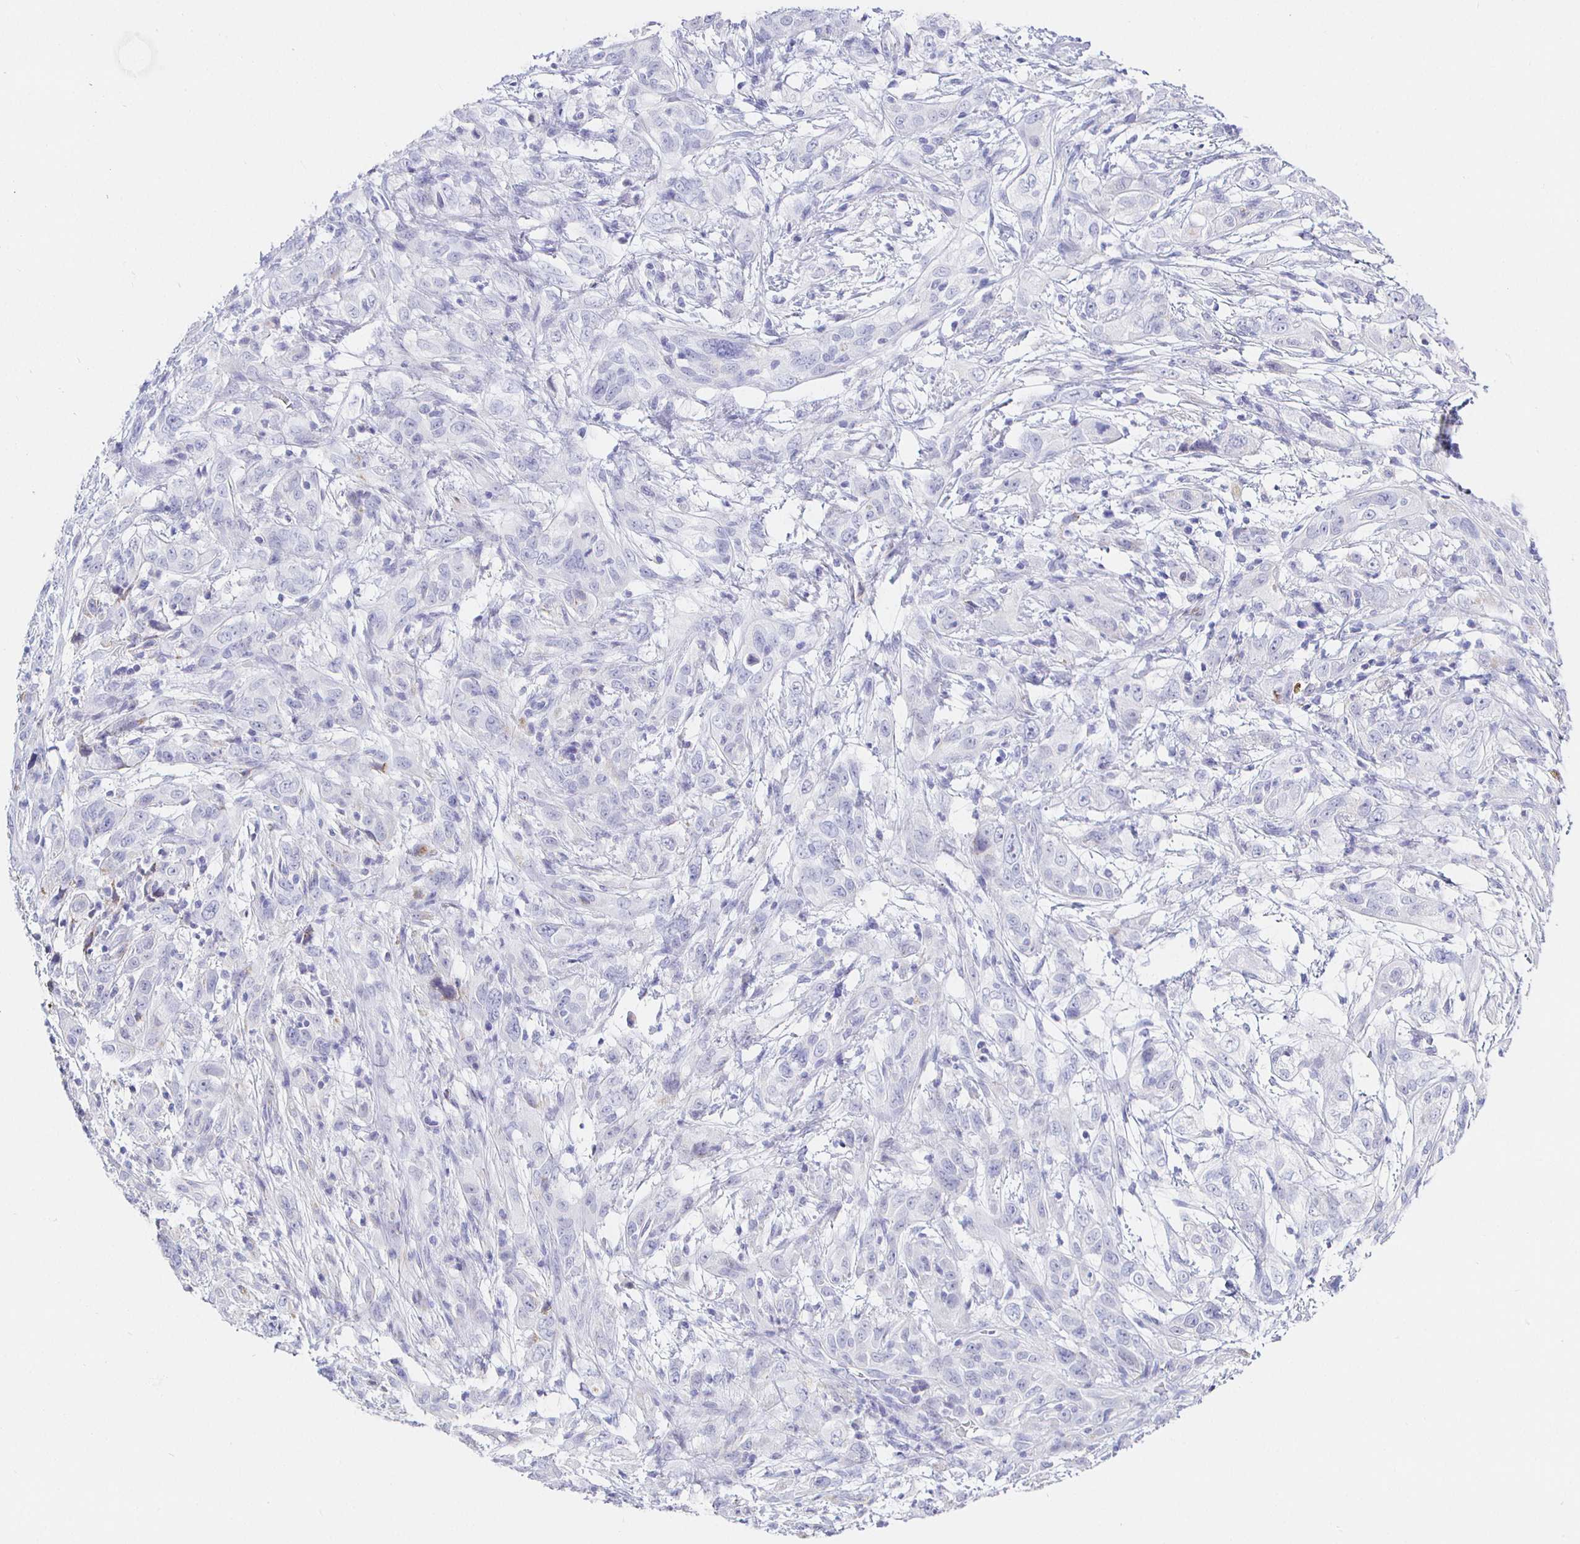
{"staining": {"intensity": "negative", "quantity": "none", "location": "none"}, "tissue": "cervical cancer", "cell_type": "Tumor cells", "image_type": "cancer", "snomed": [{"axis": "morphology", "description": "Adenocarcinoma, NOS"}, {"axis": "topography", "description": "Cervix"}], "caption": "Immunohistochemistry (IHC) image of neoplastic tissue: cervical adenocarcinoma stained with DAB (3,3'-diaminobenzidine) shows no significant protein staining in tumor cells.", "gene": "CR2", "patient": {"sex": "female", "age": 40}}